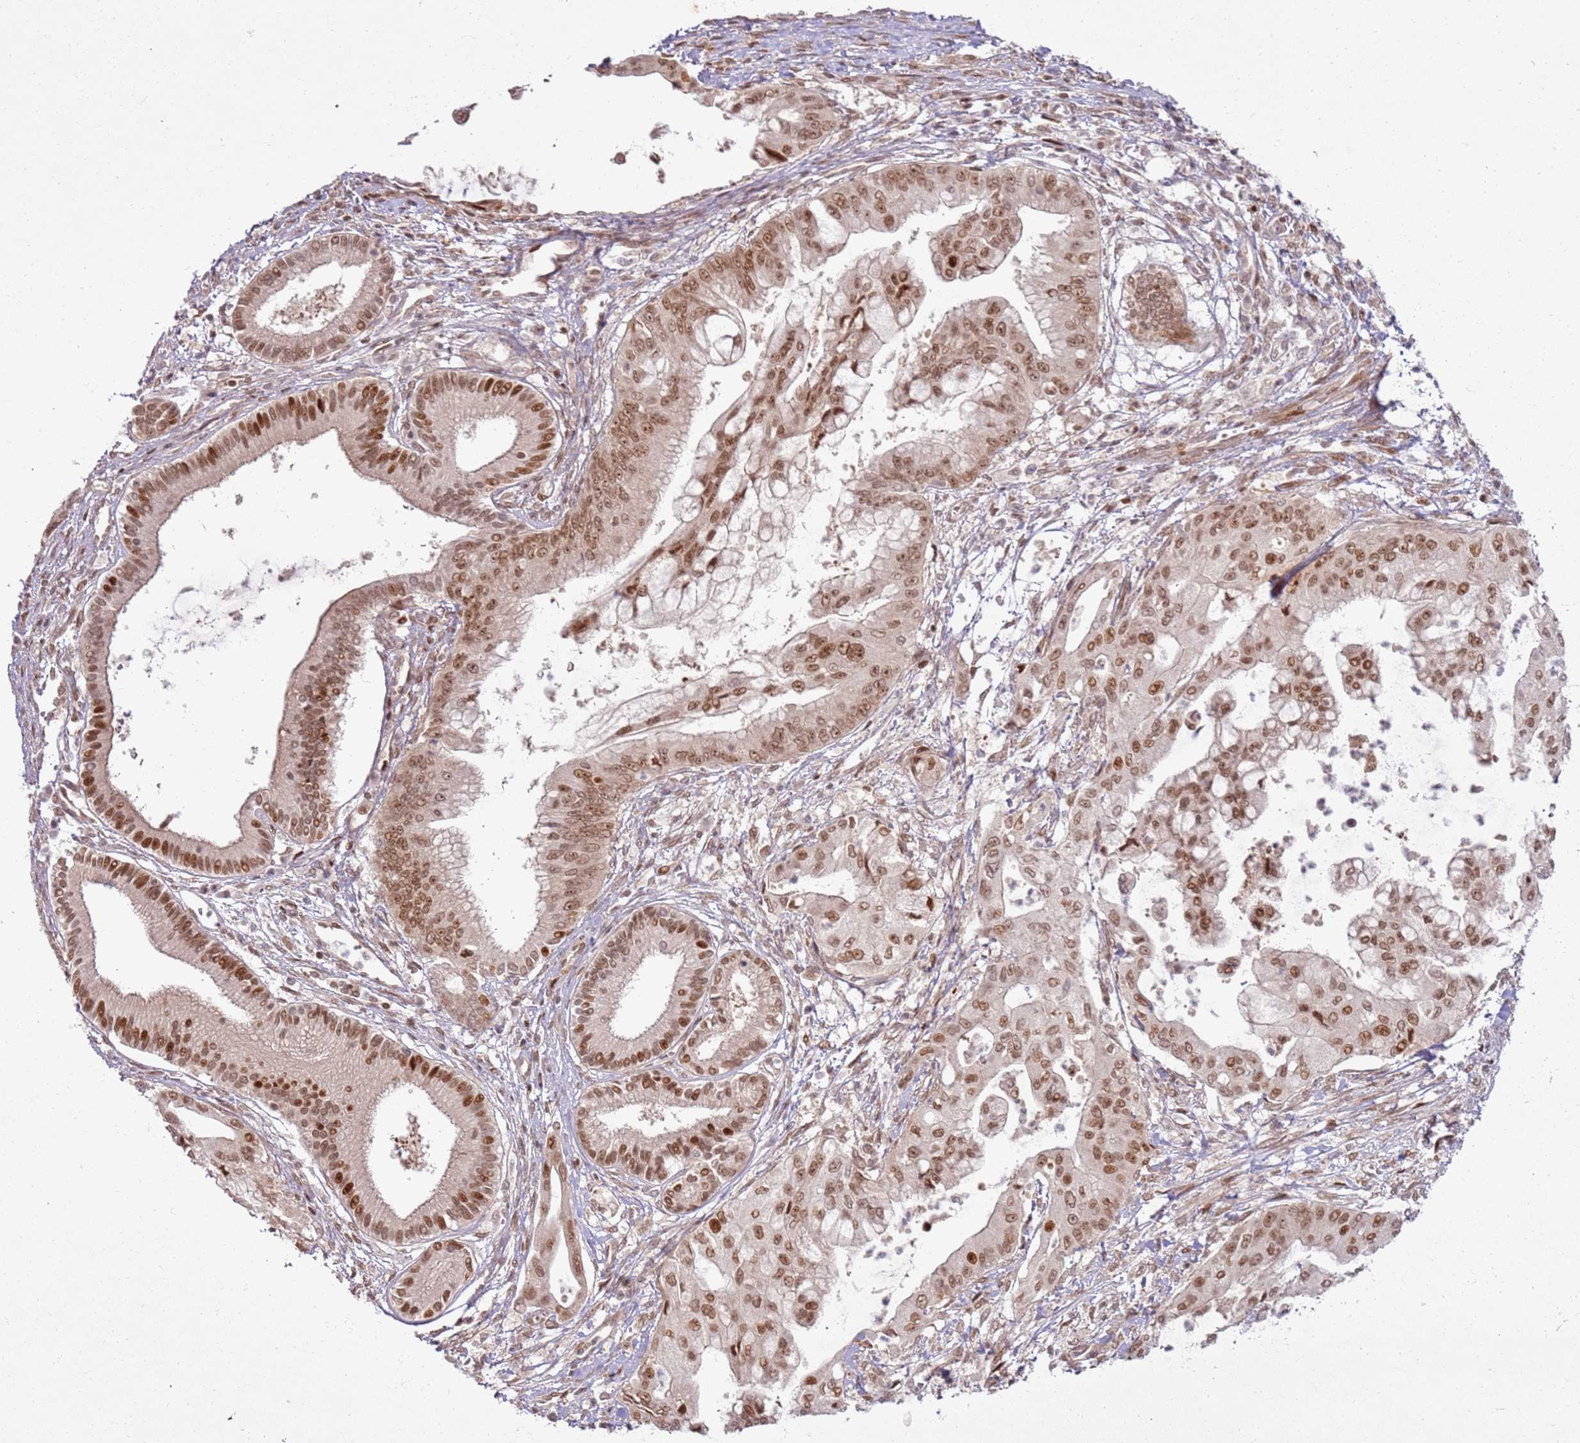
{"staining": {"intensity": "strong", "quantity": "25%-75%", "location": "nuclear"}, "tissue": "pancreatic cancer", "cell_type": "Tumor cells", "image_type": "cancer", "snomed": [{"axis": "morphology", "description": "Adenocarcinoma, NOS"}, {"axis": "topography", "description": "Pancreas"}], "caption": "There is high levels of strong nuclear expression in tumor cells of pancreatic cancer, as demonstrated by immunohistochemical staining (brown color).", "gene": "KLHL36", "patient": {"sex": "male", "age": 46}}